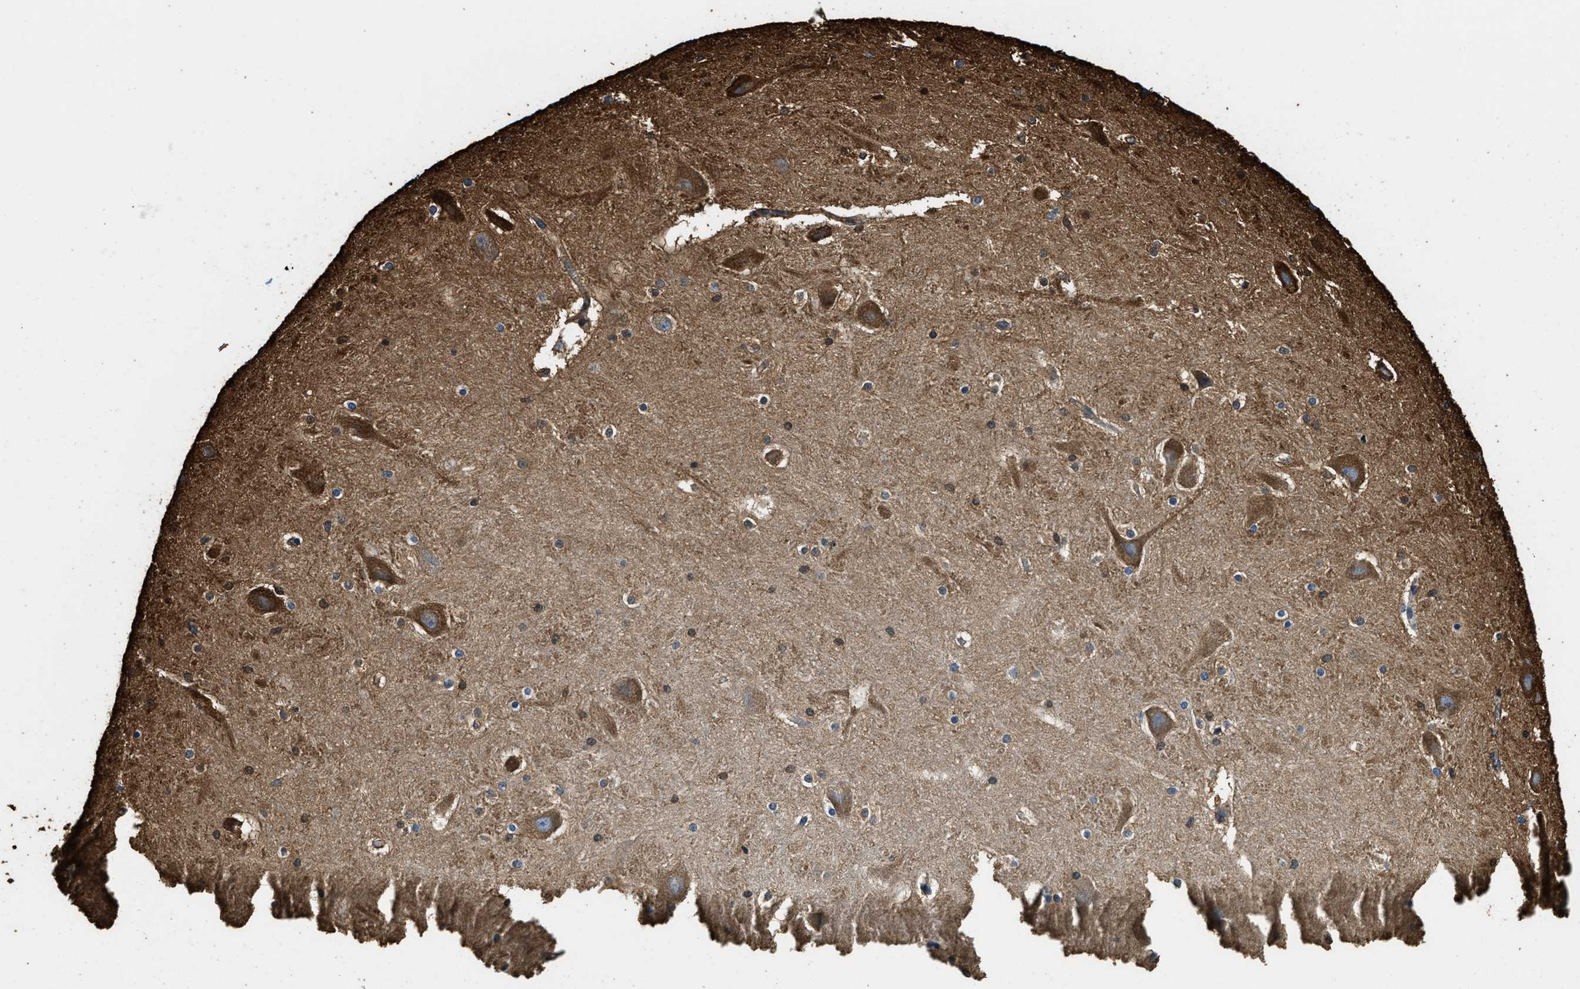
{"staining": {"intensity": "moderate", "quantity": "<25%", "location": "cytoplasmic/membranous"}, "tissue": "hippocampus", "cell_type": "Glial cells", "image_type": "normal", "snomed": [{"axis": "morphology", "description": "Normal tissue, NOS"}, {"axis": "topography", "description": "Hippocampus"}], "caption": "Immunohistochemistry of normal hippocampus reveals low levels of moderate cytoplasmic/membranous expression in about <25% of glial cells. Ihc stains the protein of interest in brown and the nuclei are stained blue.", "gene": "ACCS", "patient": {"sex": "male", "age": 45}}